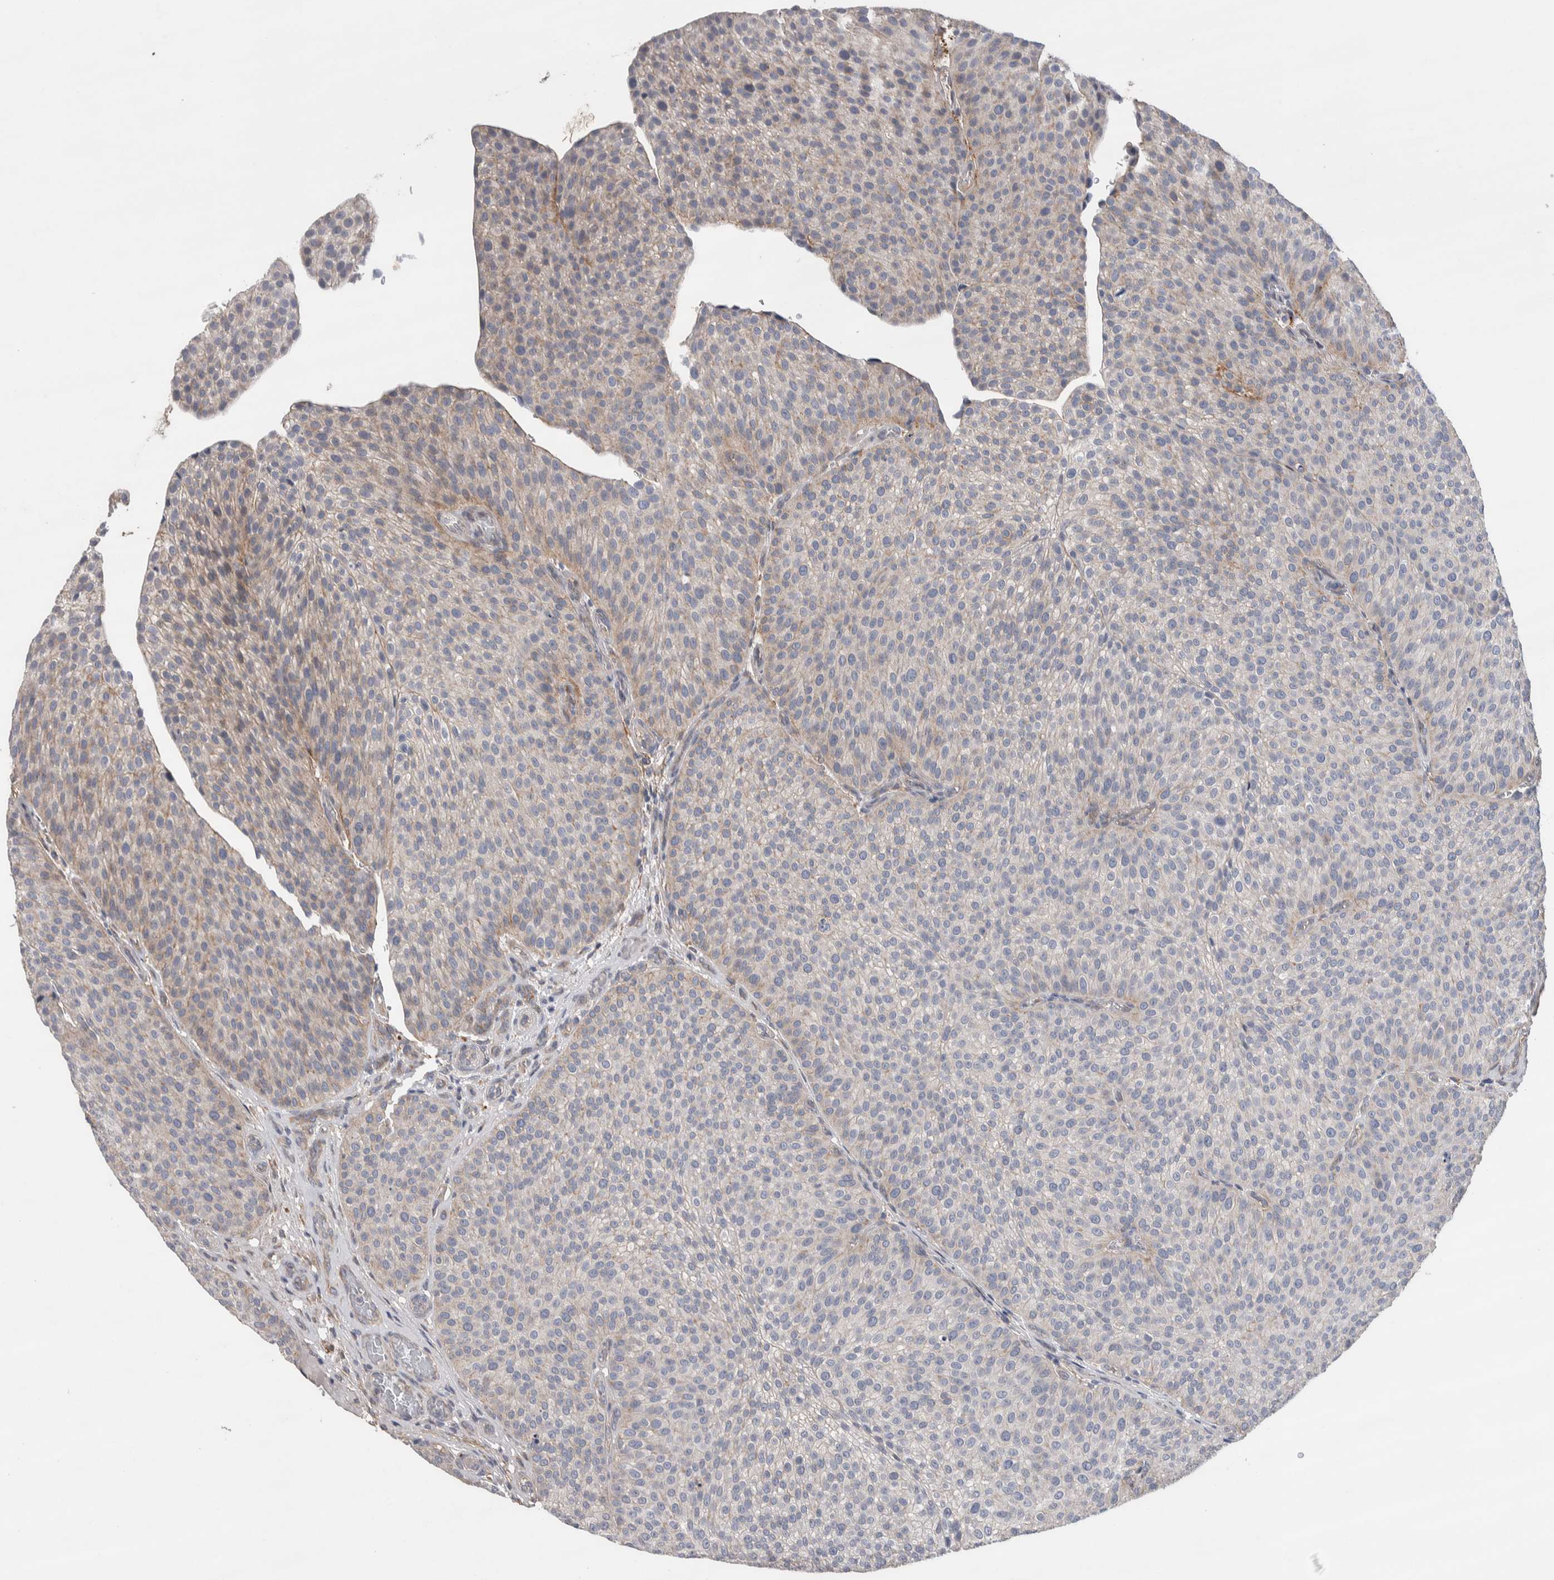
{"staining": {"intensity": "weak", "quantity": "<25%", "location": "cytoplasmic/membranous"}, "tissue": "urothelial cancer", "cell_type": "Tumor cells", "image_type": "cancer", "snomed": [{"axis": "morphology", "description": "Normal tissue, NOS"}, {"axis": "morphology", "description": "Urothelial carcinoma, Low grade"}, {"axis": "topography", "description": "Smooth muscle"}, {"axis": "topography", "description": "Urinary bladder"}], "caption": "An image of low-grade urothelial carcinoma stained for a protein displays no brown staining in tumor cells.", "gene": "GCNA", "patient": {"sex": "male", "age": 60}}